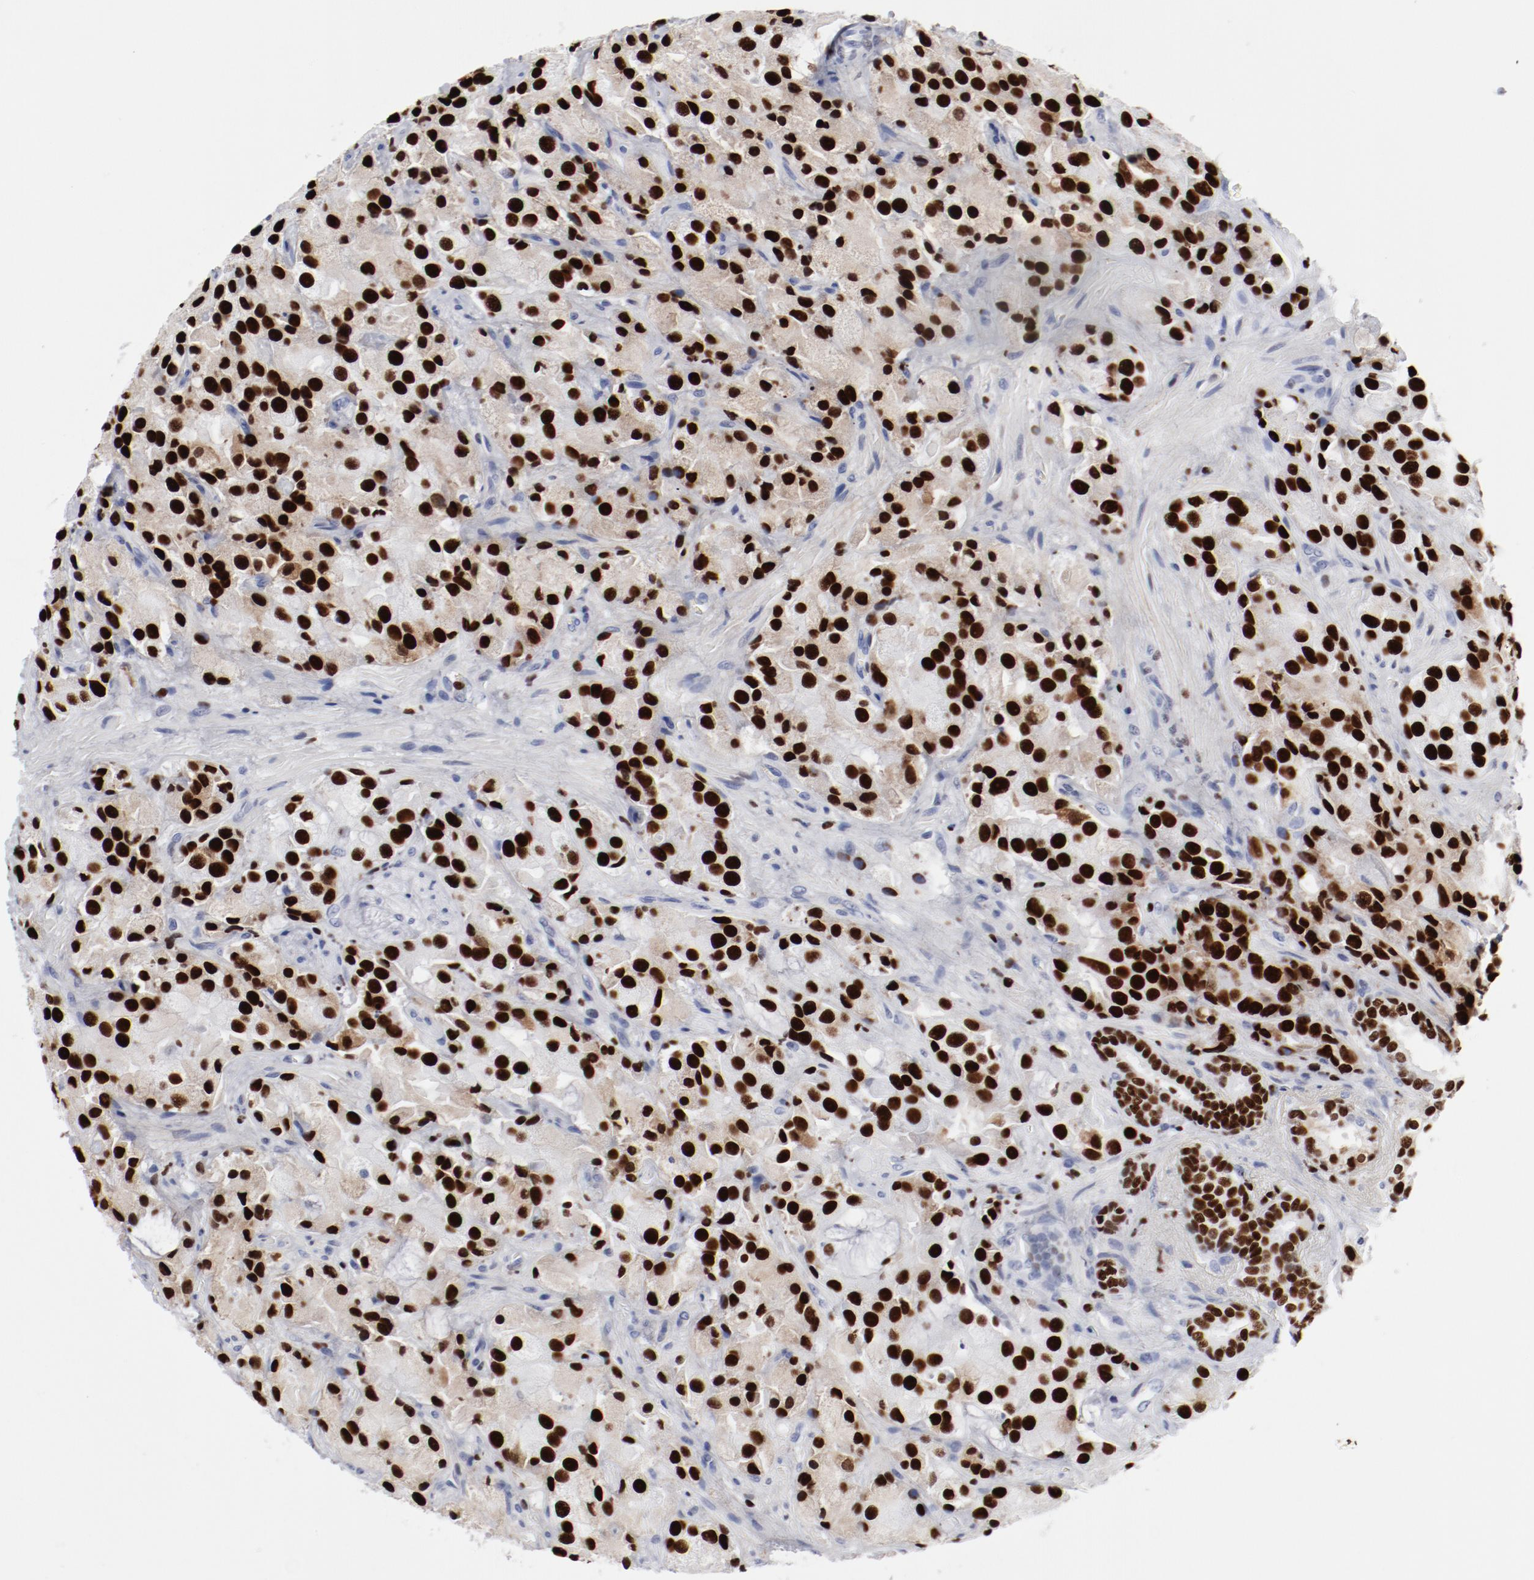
{"staining": {"intensity": "strong", "quantity": ">75%", "location": "cytoplasmic/membranous,nuclear"}, "tissue": "prostate cancer", "cell_type": "Tumor cells", "image_type": "cancer", "snomed": [{"axis": "morphology", "description": "Adenocarcinoma, High grade"}, {"axis": "topography", "description": "Prostate"}], "caption": "Prostate cancer stained for a protein (brown) demonstrates strong cytoplasmic/membranous and nuclear positive staining in approximately >75% of tumor cells.", "gene": "SMARCC2", "patient": {"sex": "male", "age": 70}}